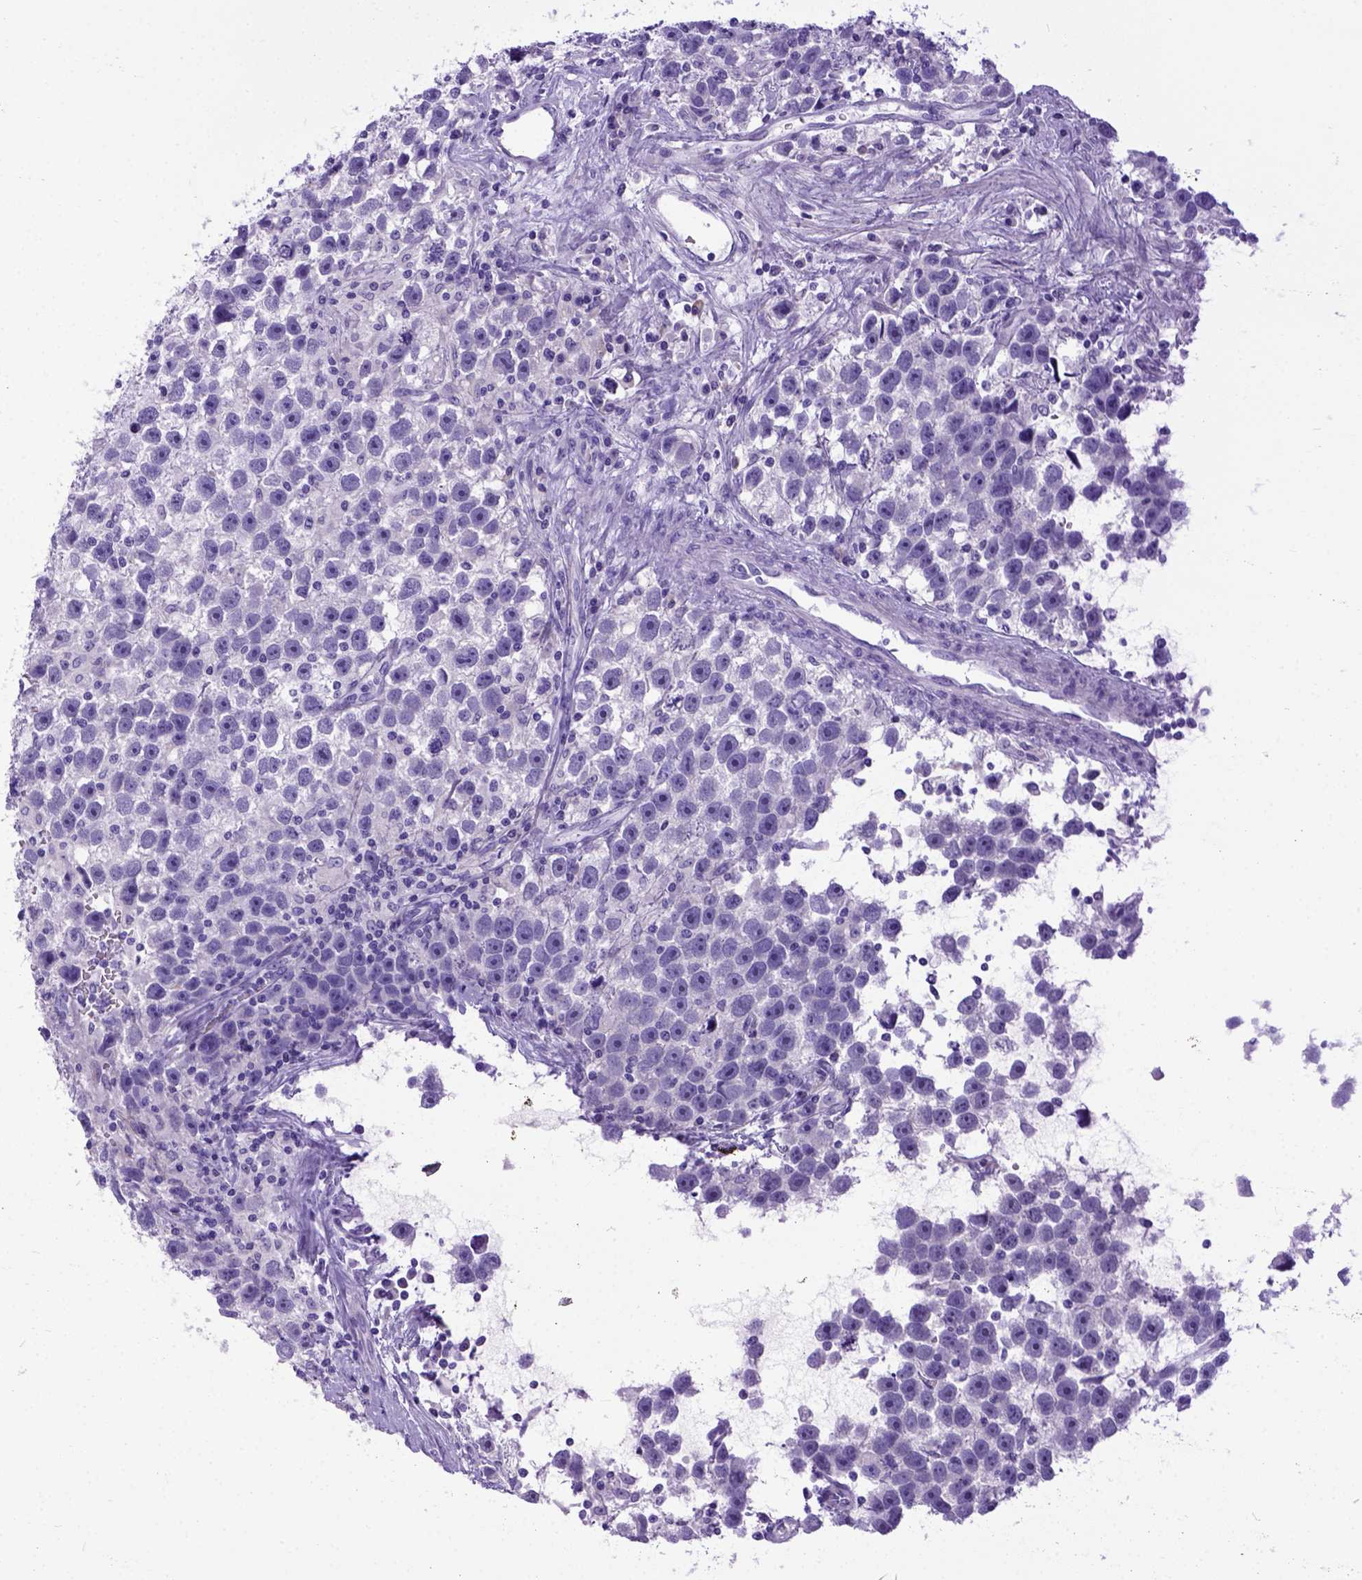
{"staining": {"intensity": "negative", "quantity": "none", "location": "none"}, "tissue": "testis cancer", "cell_type": "Tumor cells", "image_type": "cancer", "snomed": [{"axis": "morphology", "description": "Seminoma, NOS"}, {"axis": "topography", "description": "Testis"}], "caption": "Protein analysis of testis cancer exhibits no significant expression in tumor cells.", "gene": "IGF2", "patient": {"sex": "male", "age": 43}}